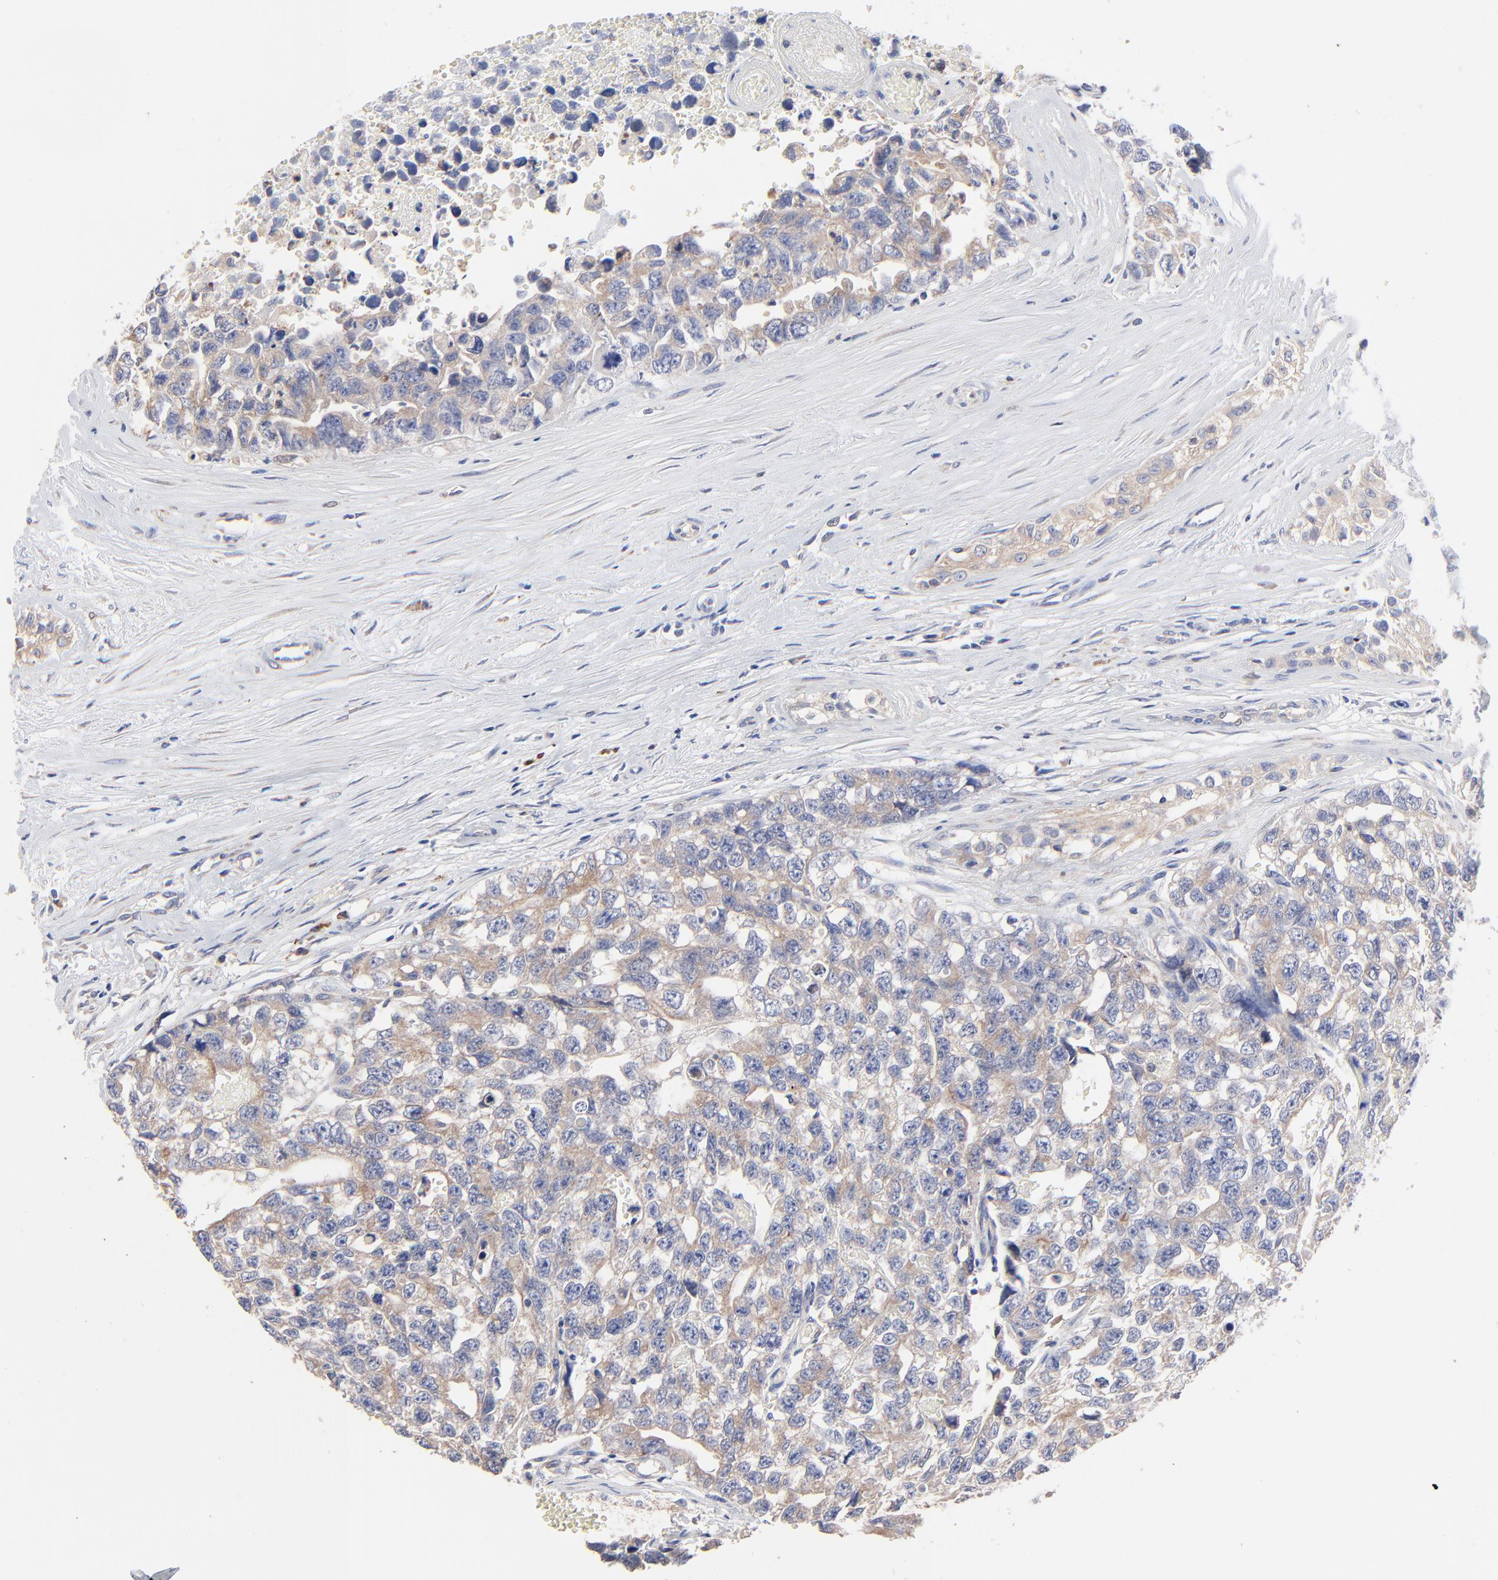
{"staining": {"intensity": "weak", "quantity": ">75%", "location": "cytoplasmic/membranous"}, "tissue": "testis cancer", "cell_type": "Tumor cells", "image_type": "cancer", "snomed": [{"axis": "morphology", "description": "Carcinoma, Embryonal, NOS"}, {"axis": "topography", "description": "Testis"}], "caption": "Immunohistochemical staining of human testis cancer (embryonal carcinoma) displays low levels of weak cytoplasmic/membranous positivity in approximately >75% of tumor cells. The staining was performed using DAB (3,3'-diaminobenzidine) to visualize the protein expression in brown, while the nuclei were stained in blue with hematoxylin (Magnification: 20x).", "gene": "PPFIBP2", "patient": {"sex": "male", "age": 31}}